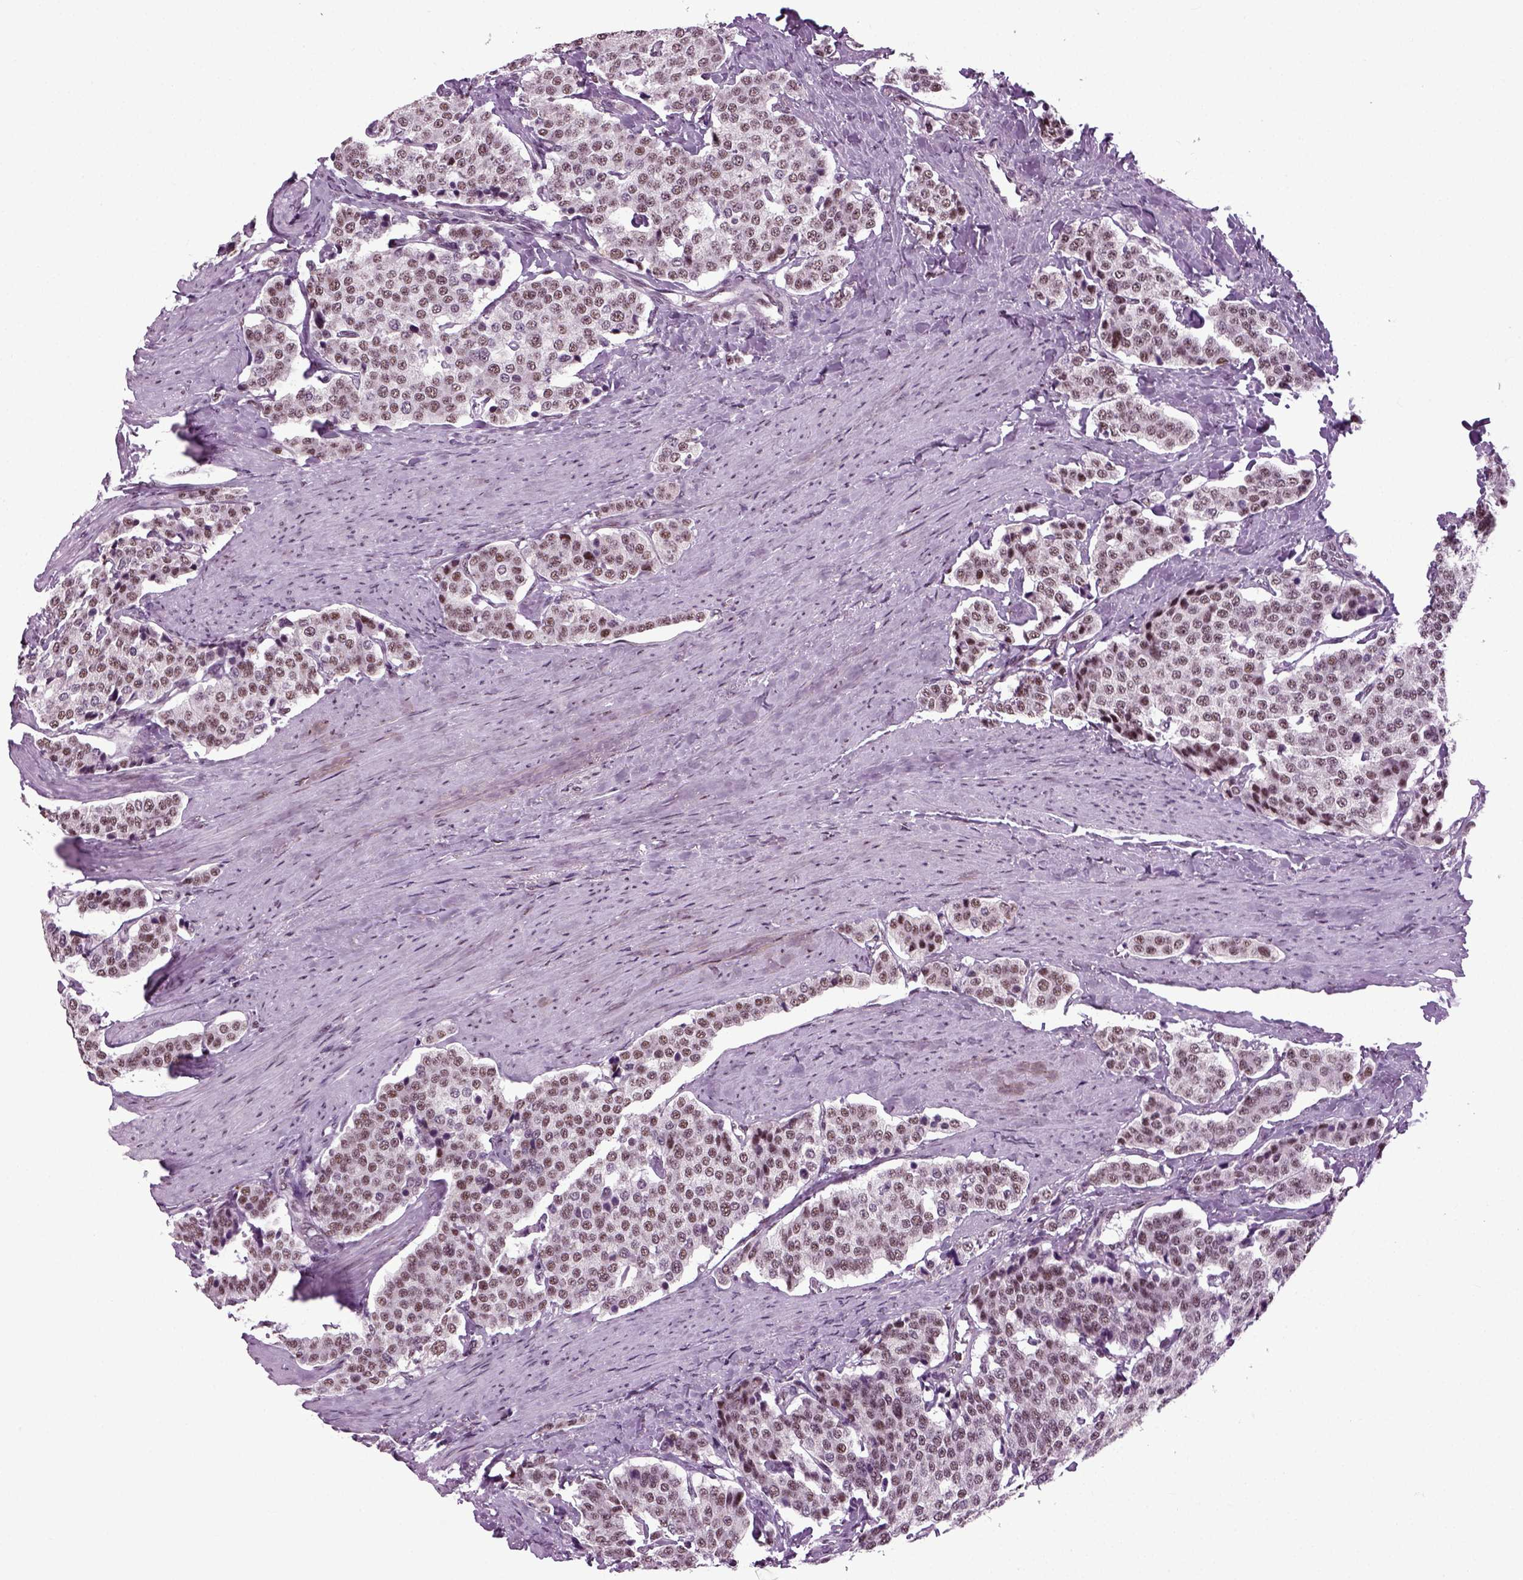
{"staining": {"intensity": "weak", "quantity": "25%-75%", "location": "nuclear"}, "tissue": "carcinoid", "cell_type": "Tumor cells", "image_type": "cancer", "snomed": [{"axis": "morphology", "description": "Carcinoid, malignant, NOS"}, {"axis": "topography", "description": "Small intestine"}], "caption": "Approximately 25%-75% of tumor cells in carcinoid demonstrate weak nuclear protein expression as visualized by brown immunohistochemical staining.", "gene": "RCOR3", "patient": {"sex": "female", "age": 58}}